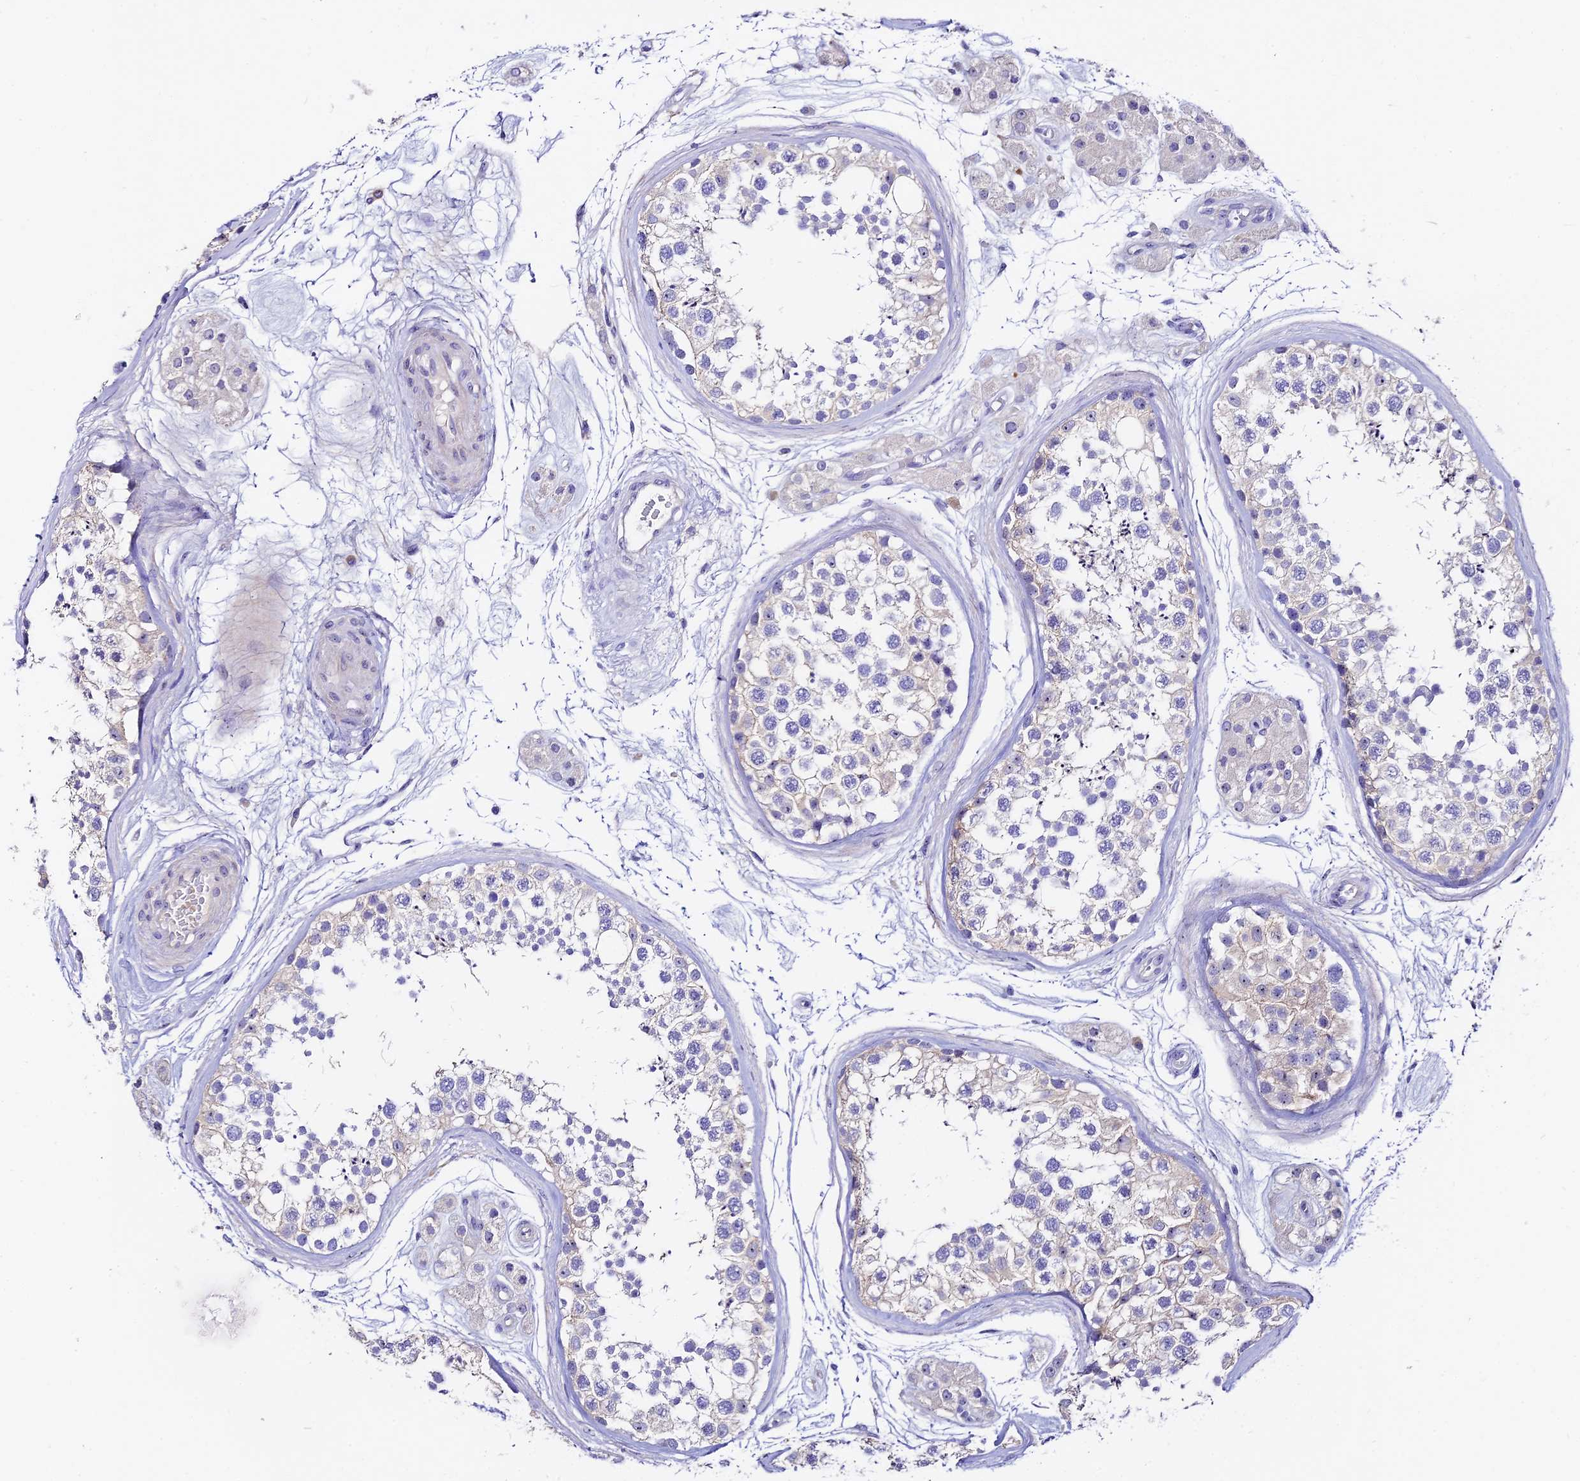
{"staining": {"intensity": "moderate", "quantity": "<25%", "location": "cytoplasmic/membranous"}, "tissue": "testis", "cell_type": "Cells in seminiferous ducts", "image_type": "normal", "snomed": [{"axis": "morphology", "description": "Normal tissue, NOS"}, {"axis": "topography", "description": "Testis"}], "caption": "Immunohistochemical staining of unremarkable testis shows moderate cytoplasmic/membranous protein expression in about <25% of cells in seminiferous ducts.", "gene": "DUSP29", "patient": {"sex": "male", "age": 56}}